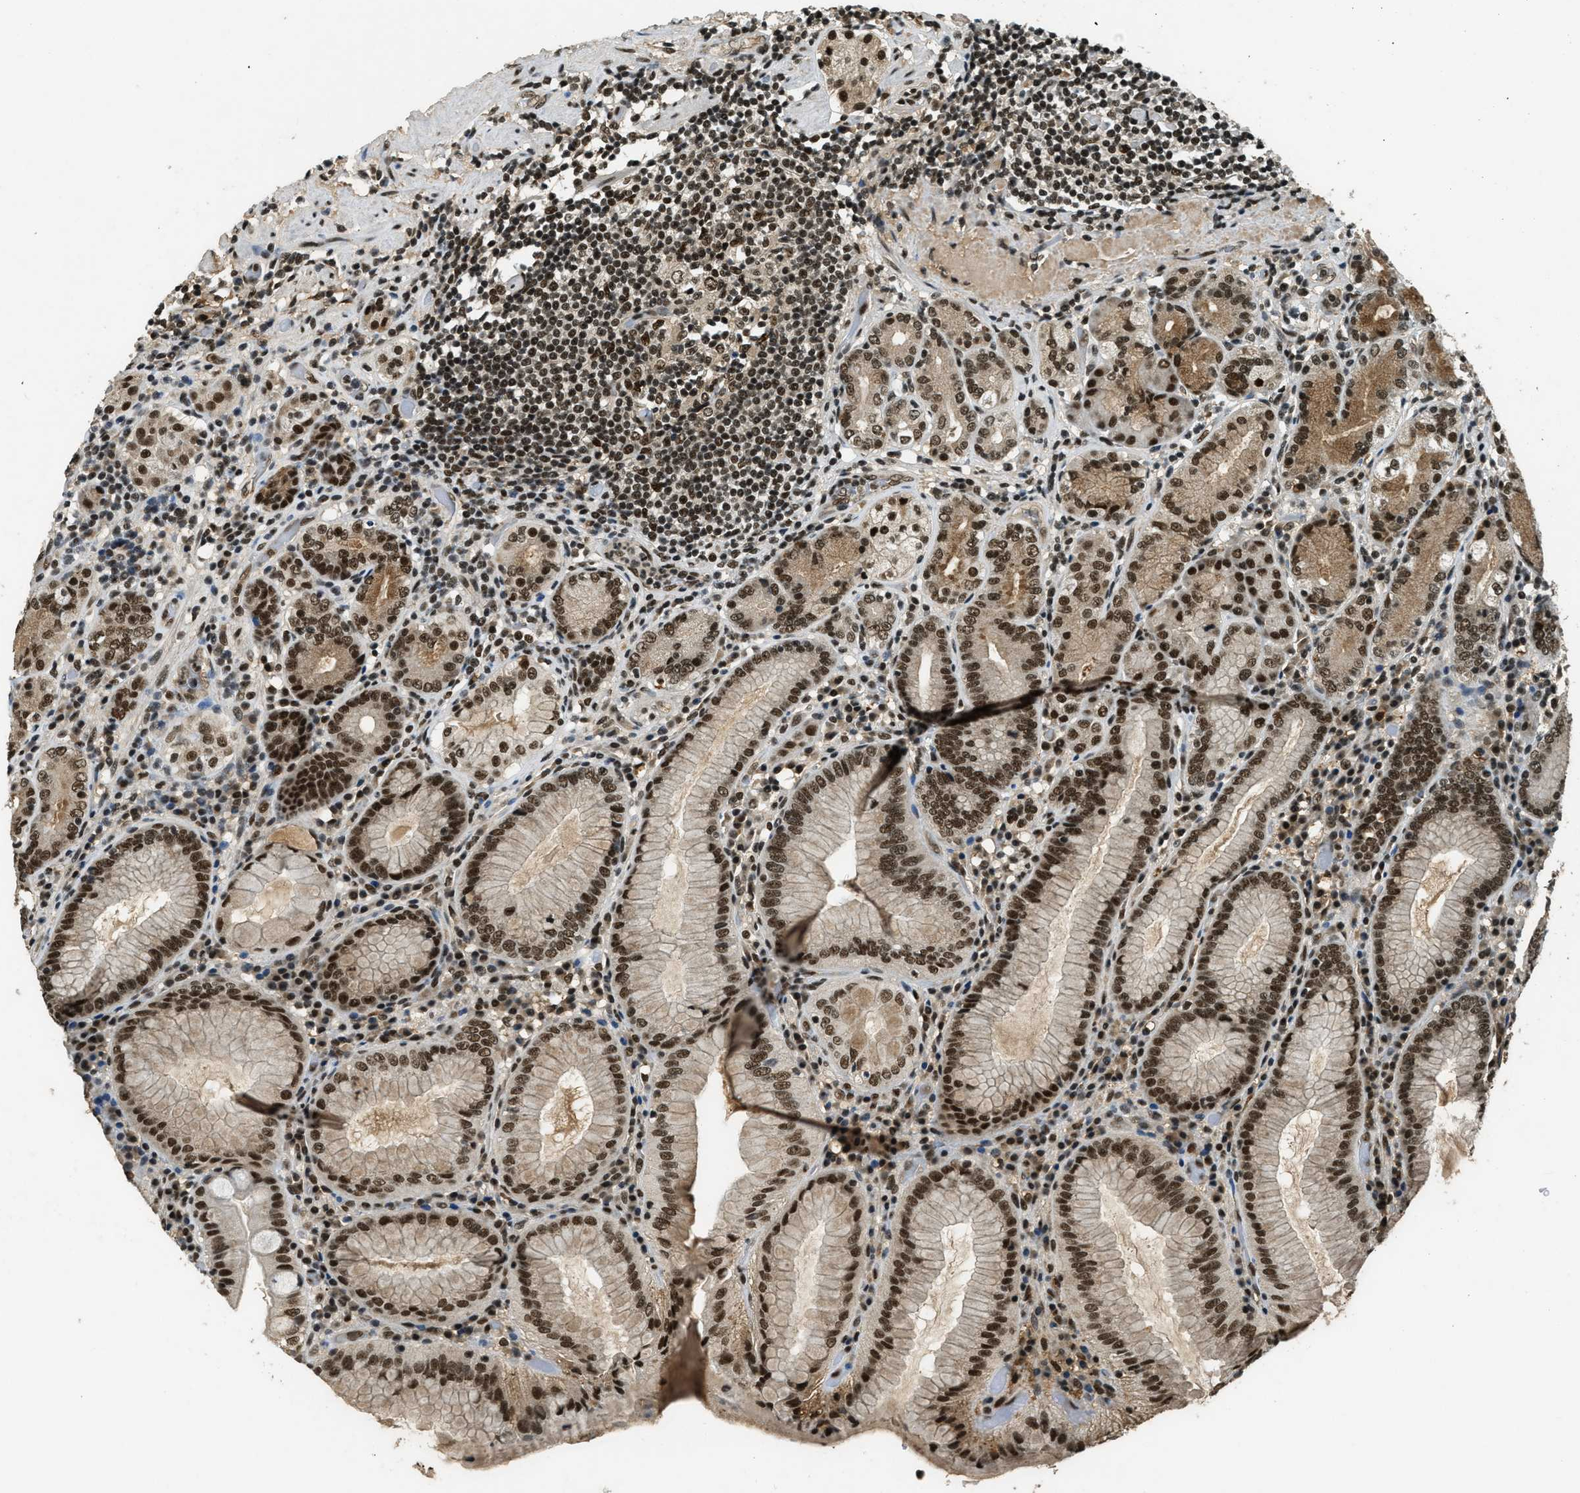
{"staining": {"intensity": "moderate", "quantity": ">75%", "location": "cytoplasmic/membranous,nuclear"}, "tissue": "stomach", "cell_type": "Glandular cells", "image_type": "normal", "snomed": [{"axis": "morphology", "description": "Normal tissue, NOS"}, {"axis": "topography", "description": "Stomach, lower"}], "caption": "This micrograph demonstrates immunohistochemistry staining of unremarkable human stomach, with medium moderate cytoplasmic/membranous,nuclear positivity in approximately >75% of glandular cells.", "gene": "ZNF148", "patient": {"sex": "female", "age": 76}}